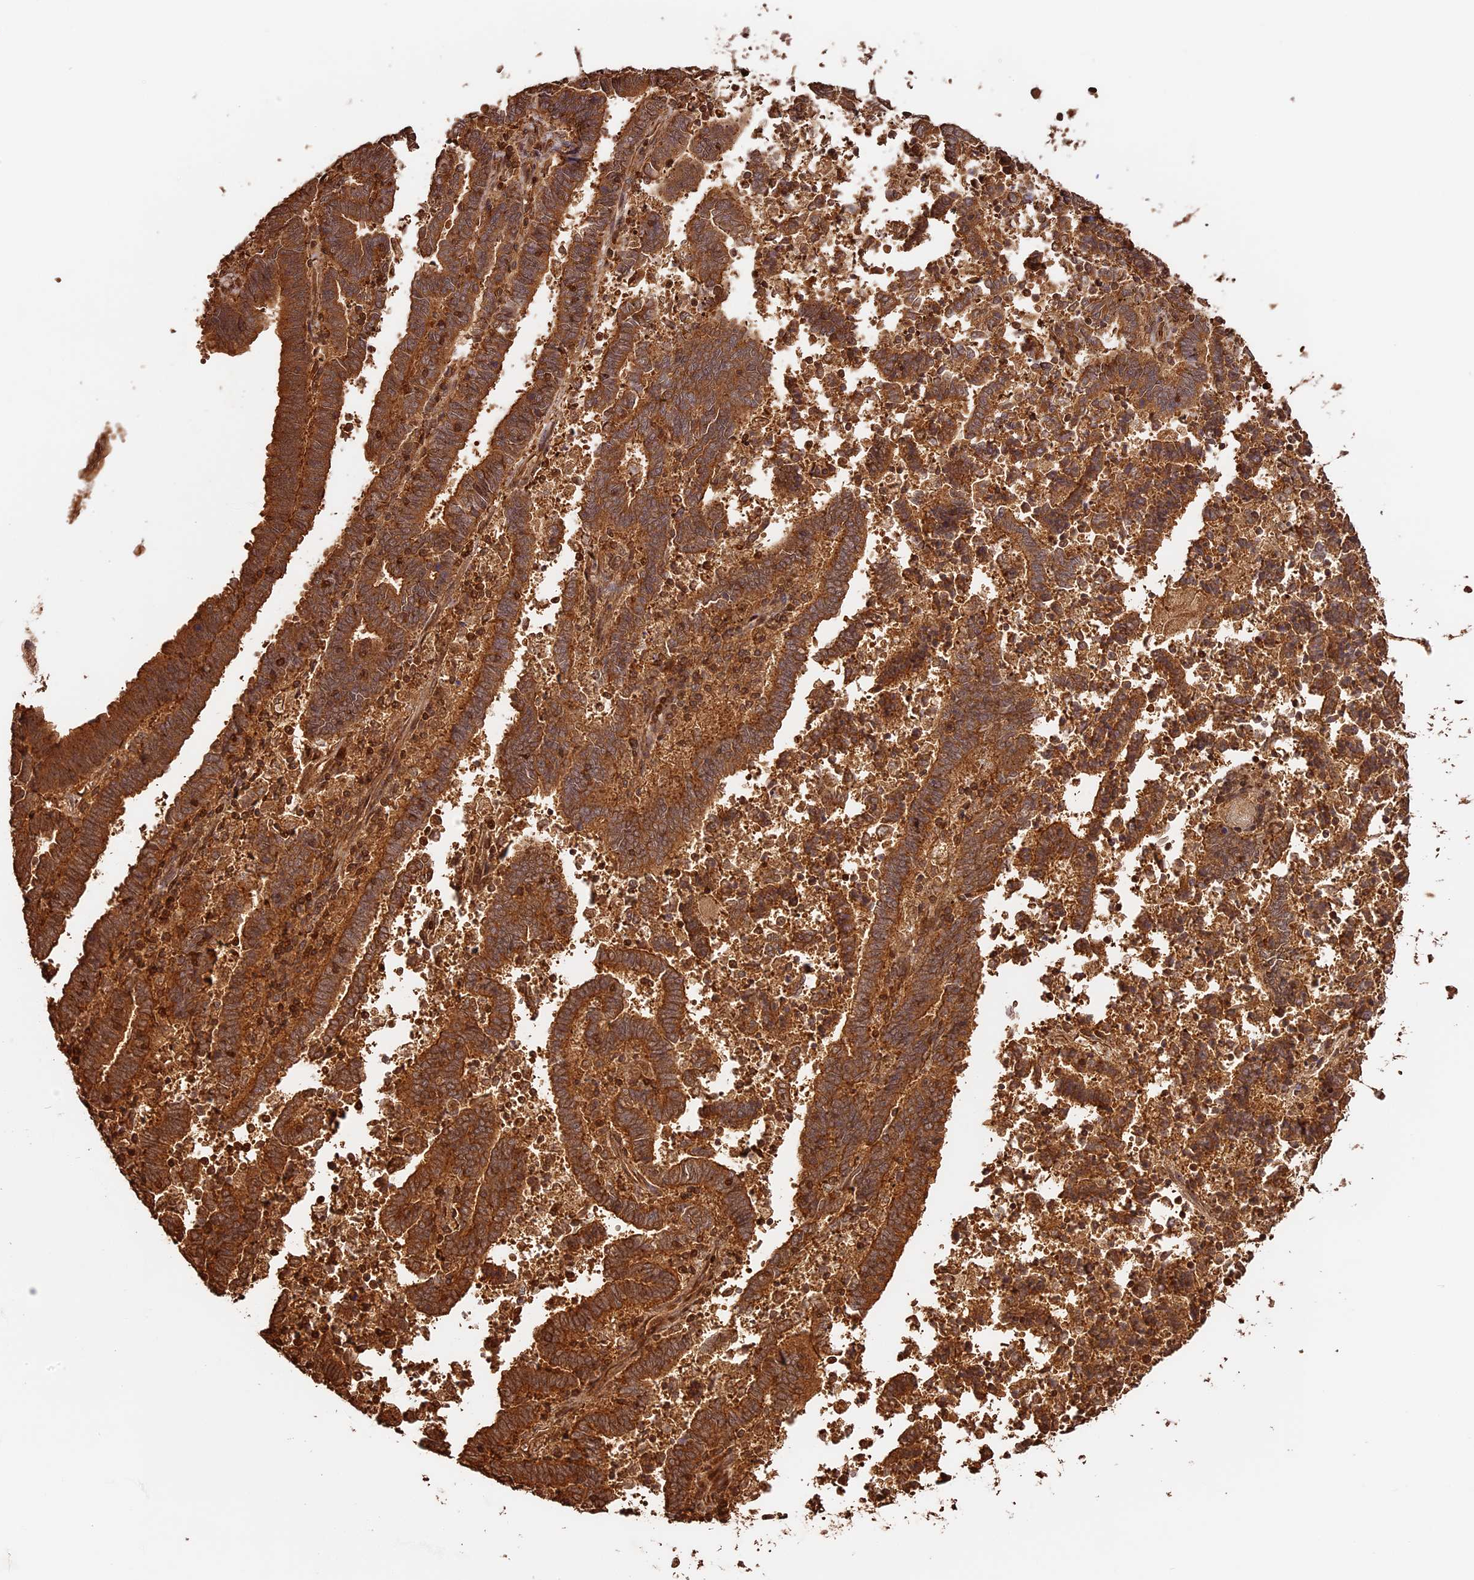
{"staining": {"intensity": "moderate", "quantity": ">75%", "location": "cytoplasmic/membranous"}, "tissue": "endometrial cancer", "cell_type": "Tumor cells", "image_type": "cancer", "snomed": [{"axis": "morphology", "description": "Adenocarcinoma, NOS"}, {"axis": "topography", "description": "Uterus"}], "caption": "Immunohistochemical staining of endometrial adenocarcinoma displays medium levels of moderate cytoplasmic/membranous positivity in about >75% of tumor cells.", "gene": "PPP1R37", "patient": {"sex": "female", "age": 83}}